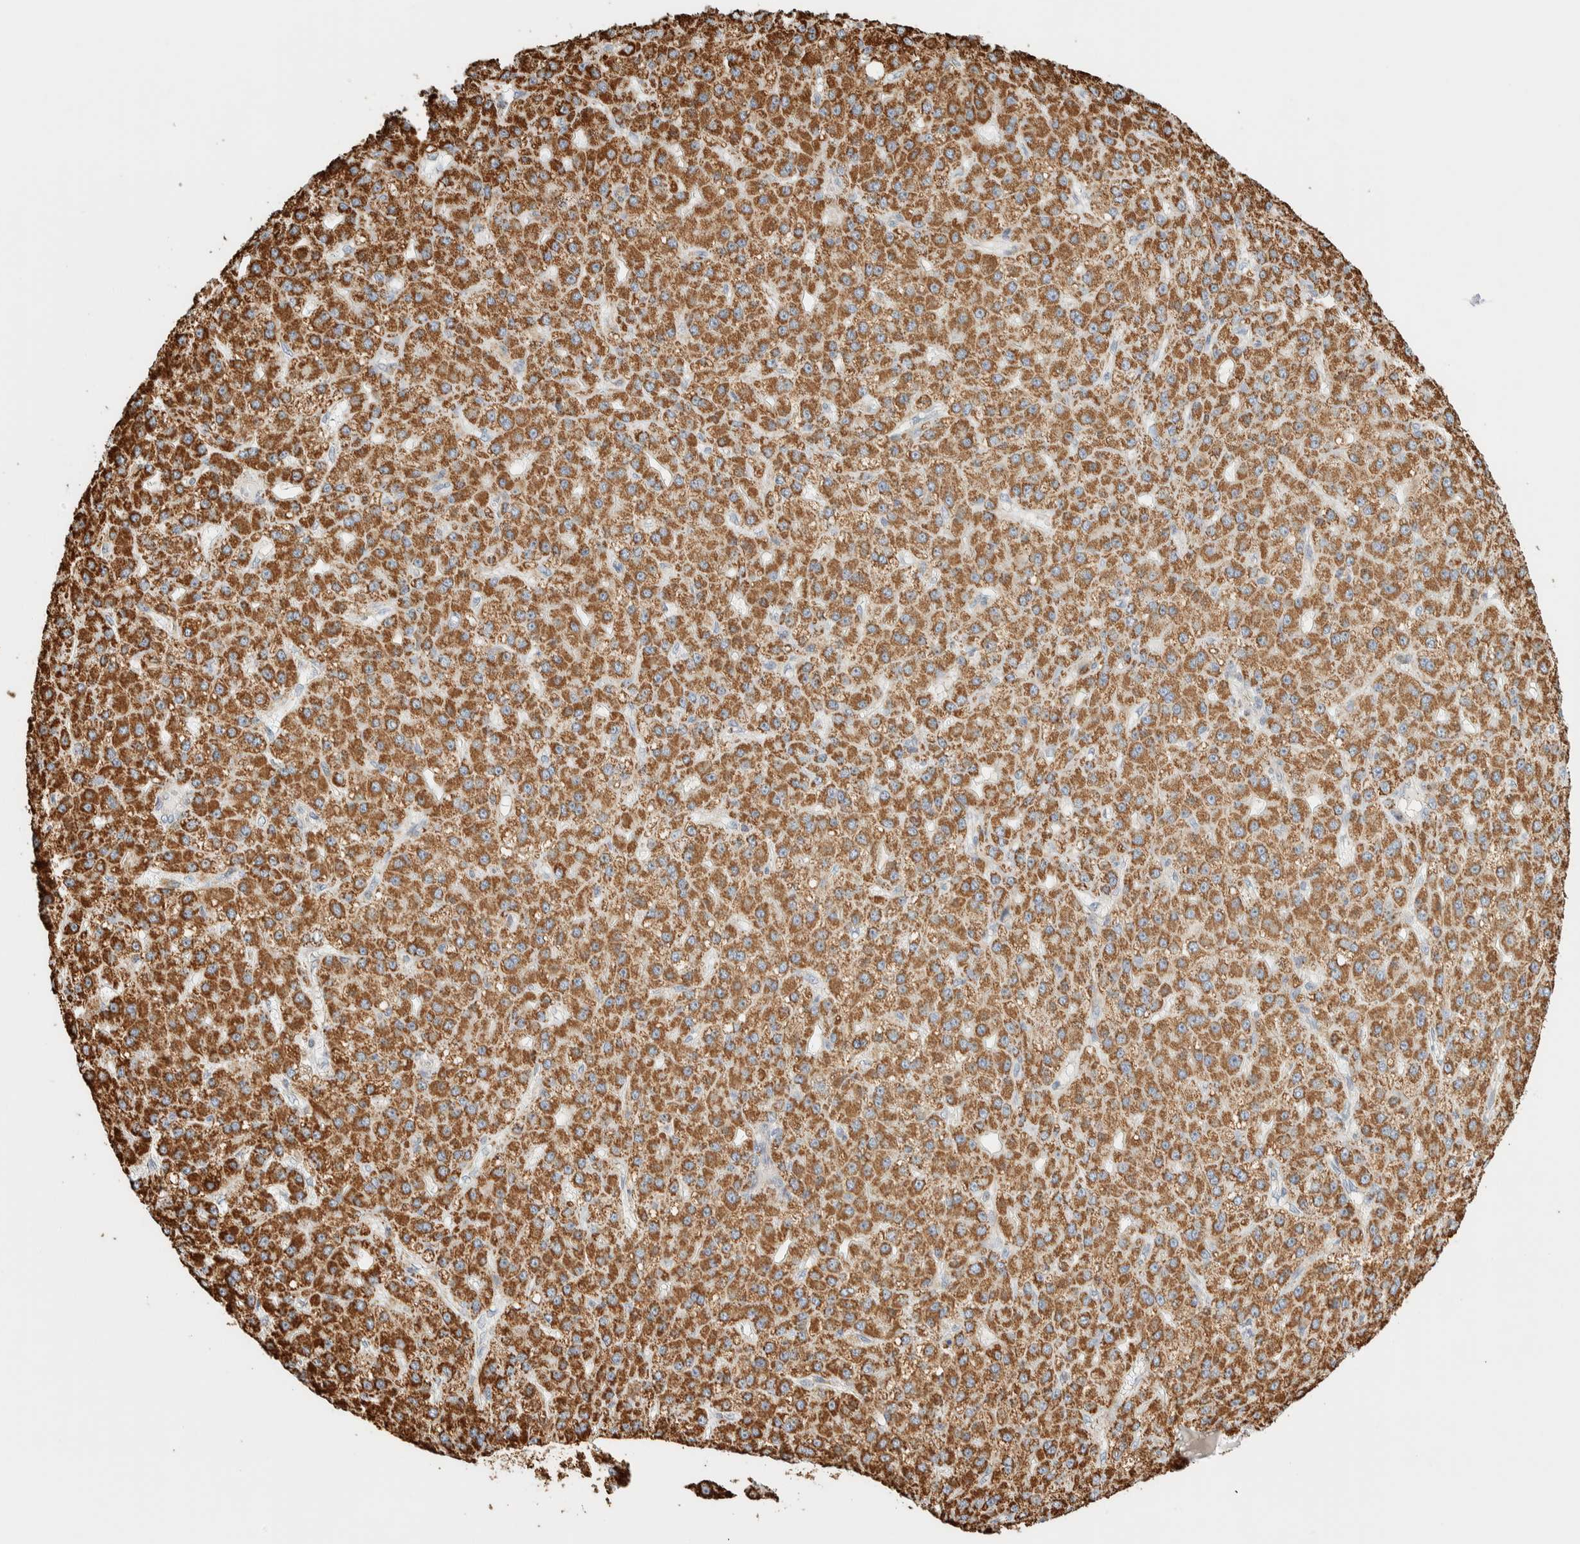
{"staining": {"intensity": "moderate", "quantity": ">75%", "location": "cytoplasmic/membranous"}, "tissue": "liver cancer", "cell_type": "Tumor cells", "image_type": "cancer", "snomed": [{"axis": "morphology", "description": "Carcinoma, Hepatocellular, NOS"}, {"axis": "topography", "description": "Liver"}], "caption": "IHC of liver cancer (hepatocellular carcinoma) displays medium levels of moderate cytoplasmic/membranous positivity in about >75% of tumor cells.", "gene": "ZNF454", "patient": {"sex": "male", "age": 67}}